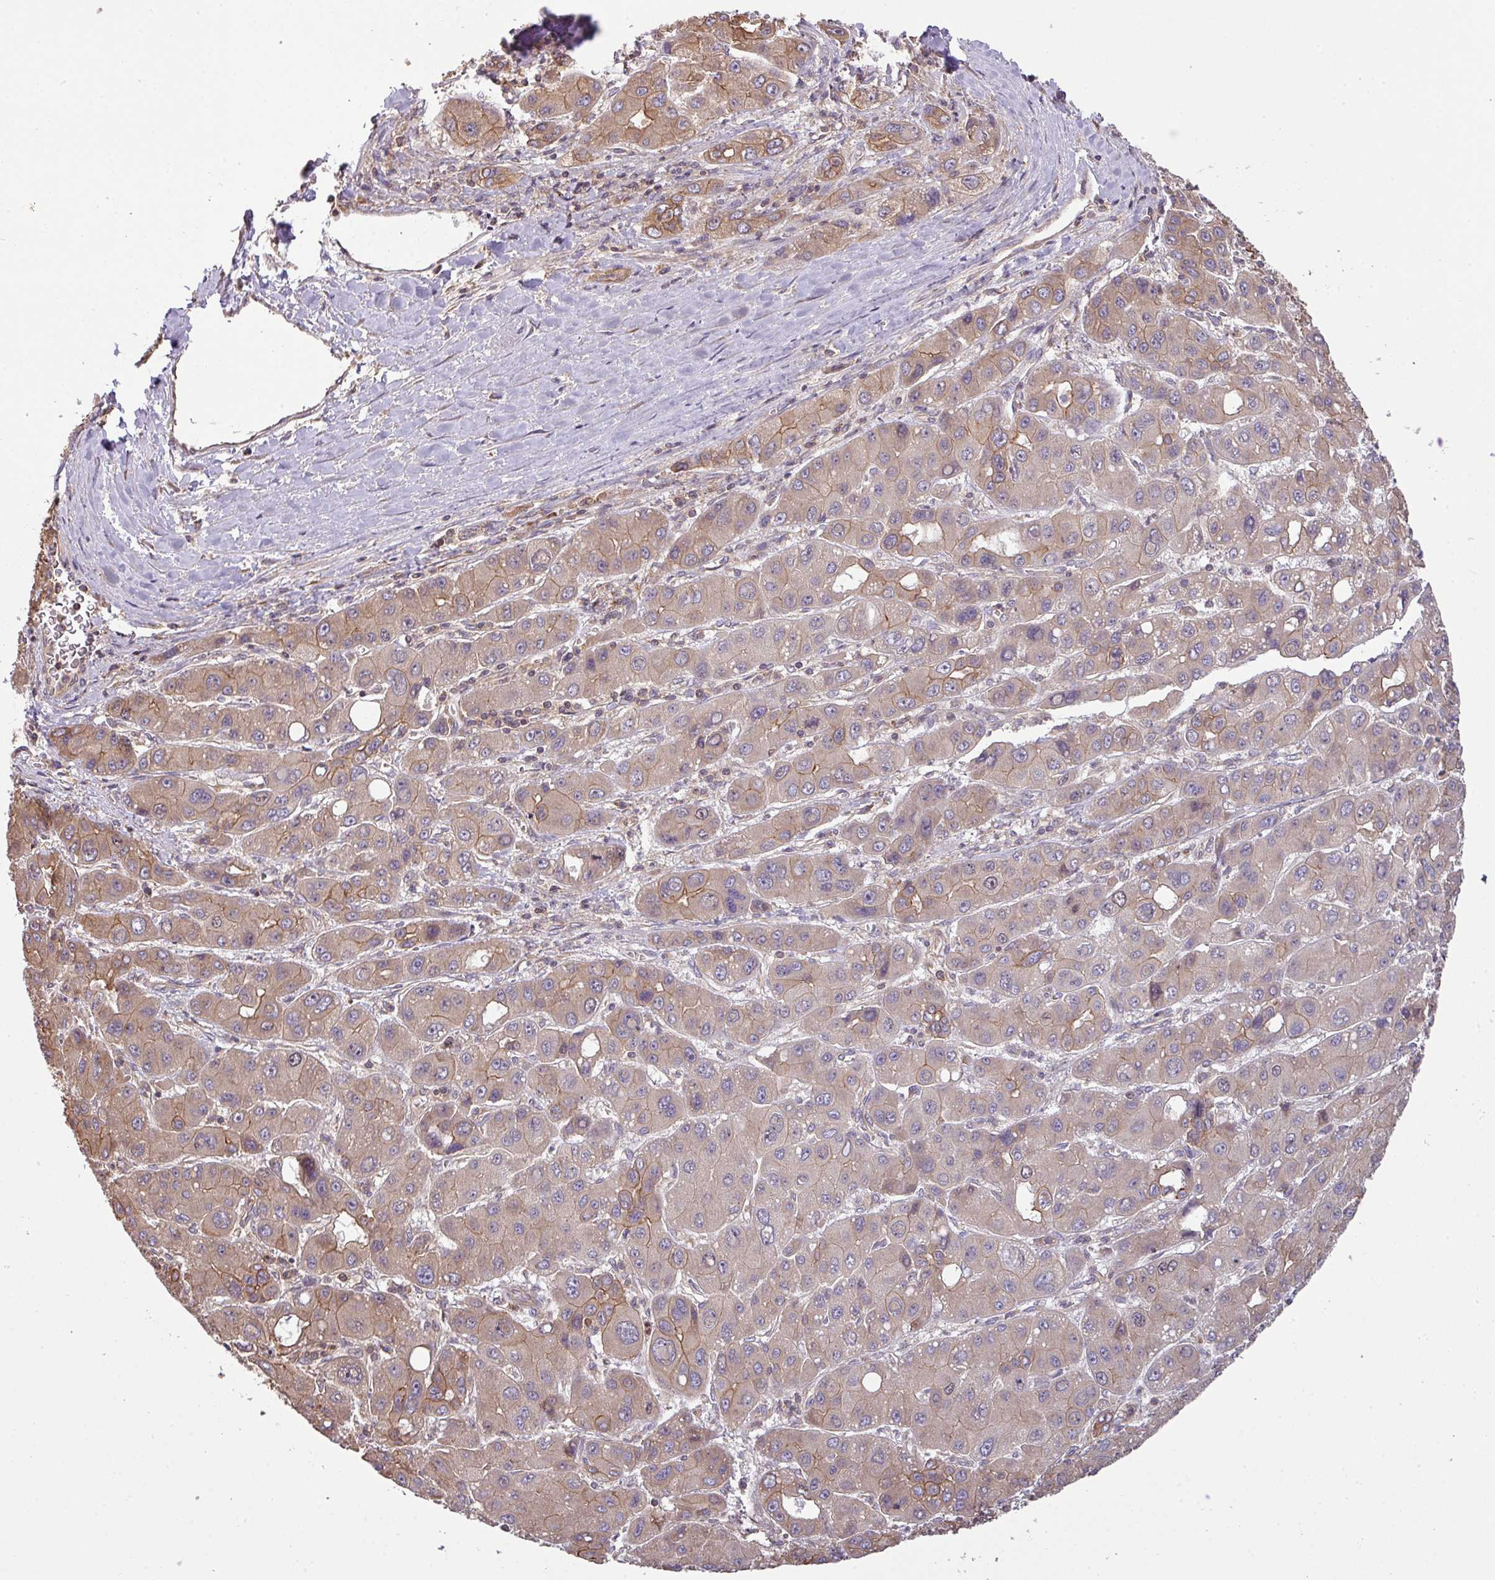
{"staining": {"intensity": "moderate", "quantity": "<25%", "location": "cytoplasmic/membranous"}, "tissue": "liver cancer", "cell_type": "Tumor cells", "image_type": "cancer", "snomed": [{"axis": "morphology", "description": "Carcinoma, Hepatocellular, NOS"}, {"axis": "topography", "description": "Liver"}], "caption": "Tumor cells exhibit low levels of moderate cytoplasmic/membranous expression in approximately <25% of cells in human liver hepatocellular carcinoma.", "gene": "VENTX", "patient": {"sex": "male", "age": 55}}